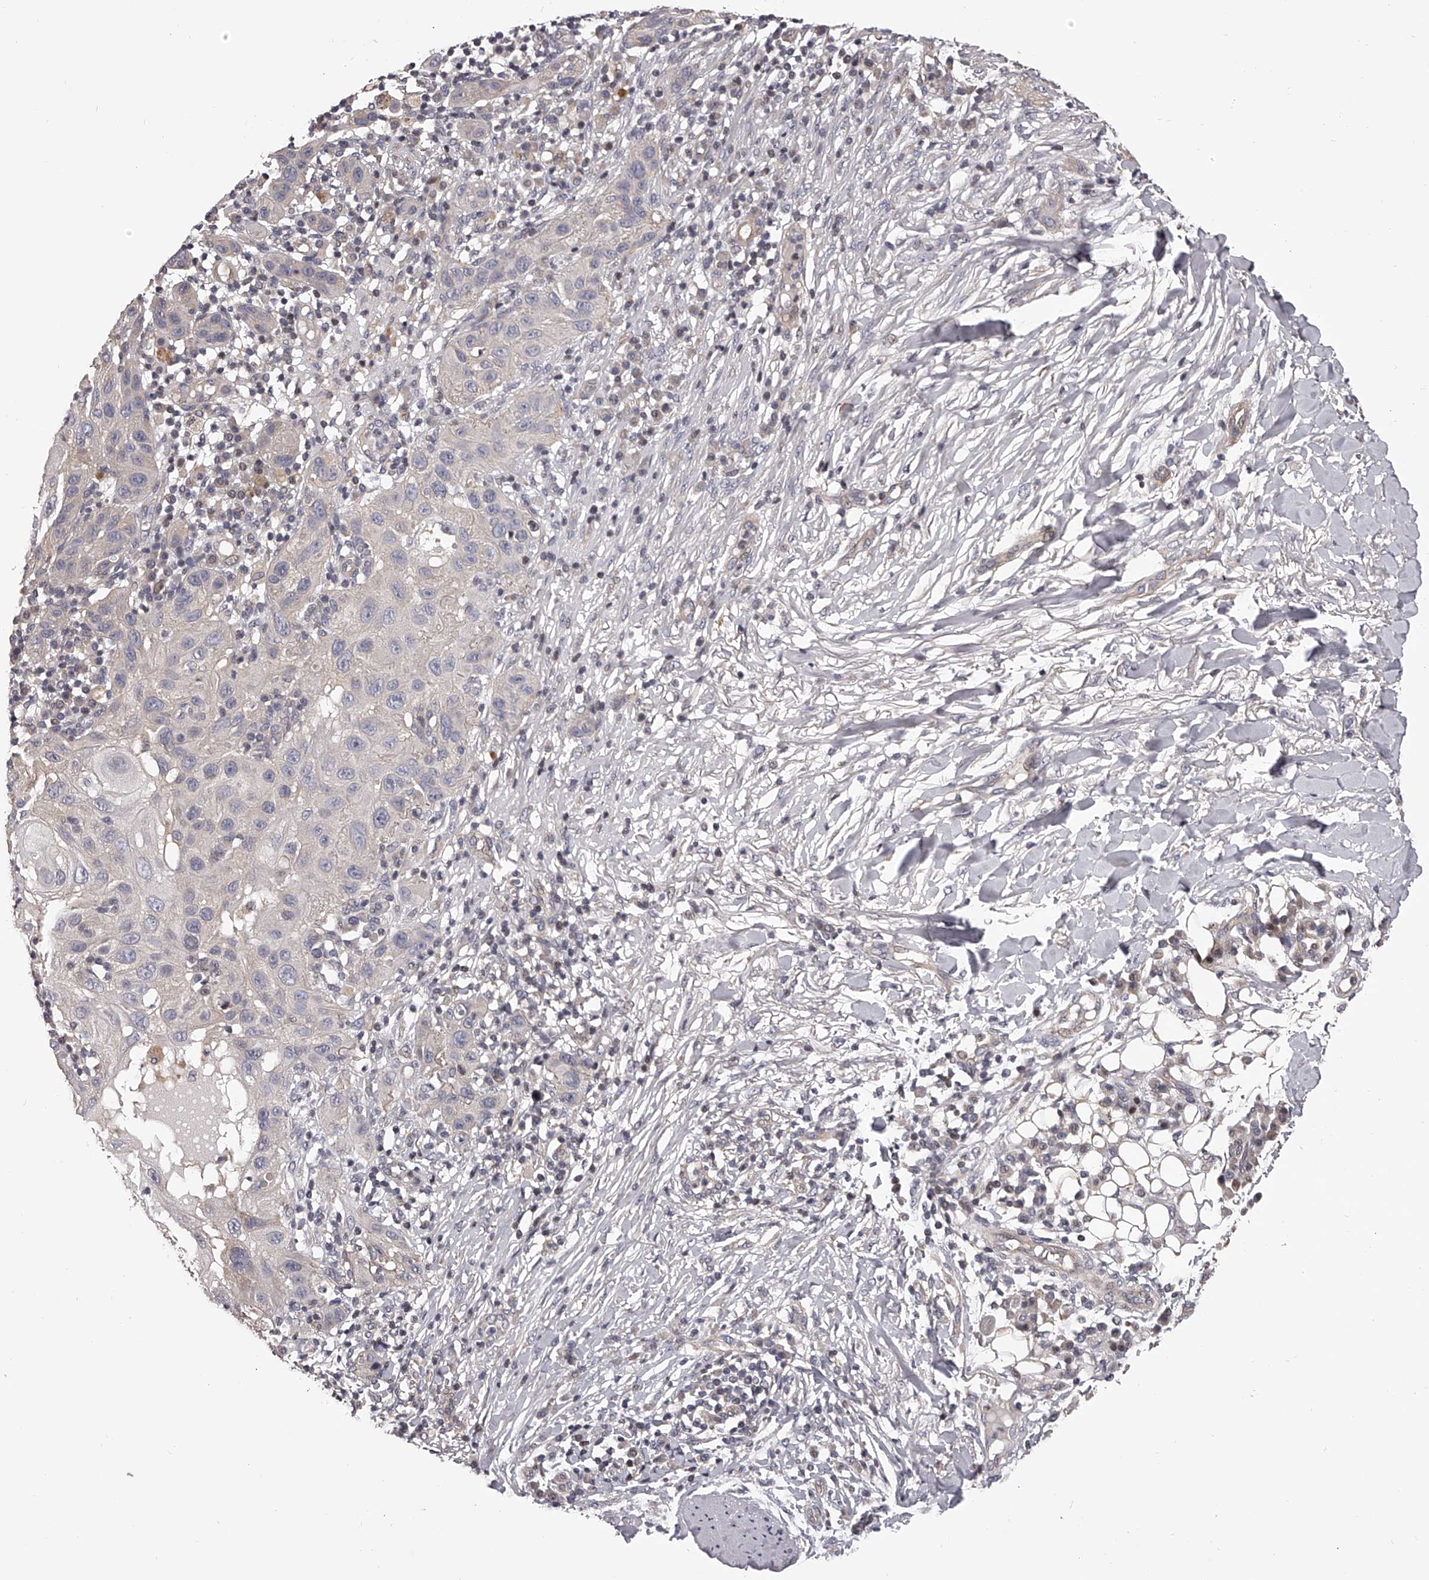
{"staining": {"intensity": "negative", "quantity": "none", "location": "none"}, "tissue": "skin cancer", "cell_type": "Tumor cells", "image_type": "cancer", "snomed": [{"axis": "morphology", "description": "Normal tissue, NOS"}, {"axis": "morphology", "description": "Squamous cell carcinoma, NOS"}, {"axis": "topography", "description": "Skin"}], "caption": "Immunohistochemical staining of human skin cancer (squamous cell carcinoma) displays no significant expression in tumor cells.", "gene": "PFDN2", "patient": {"sex": "female", "age": 96}}